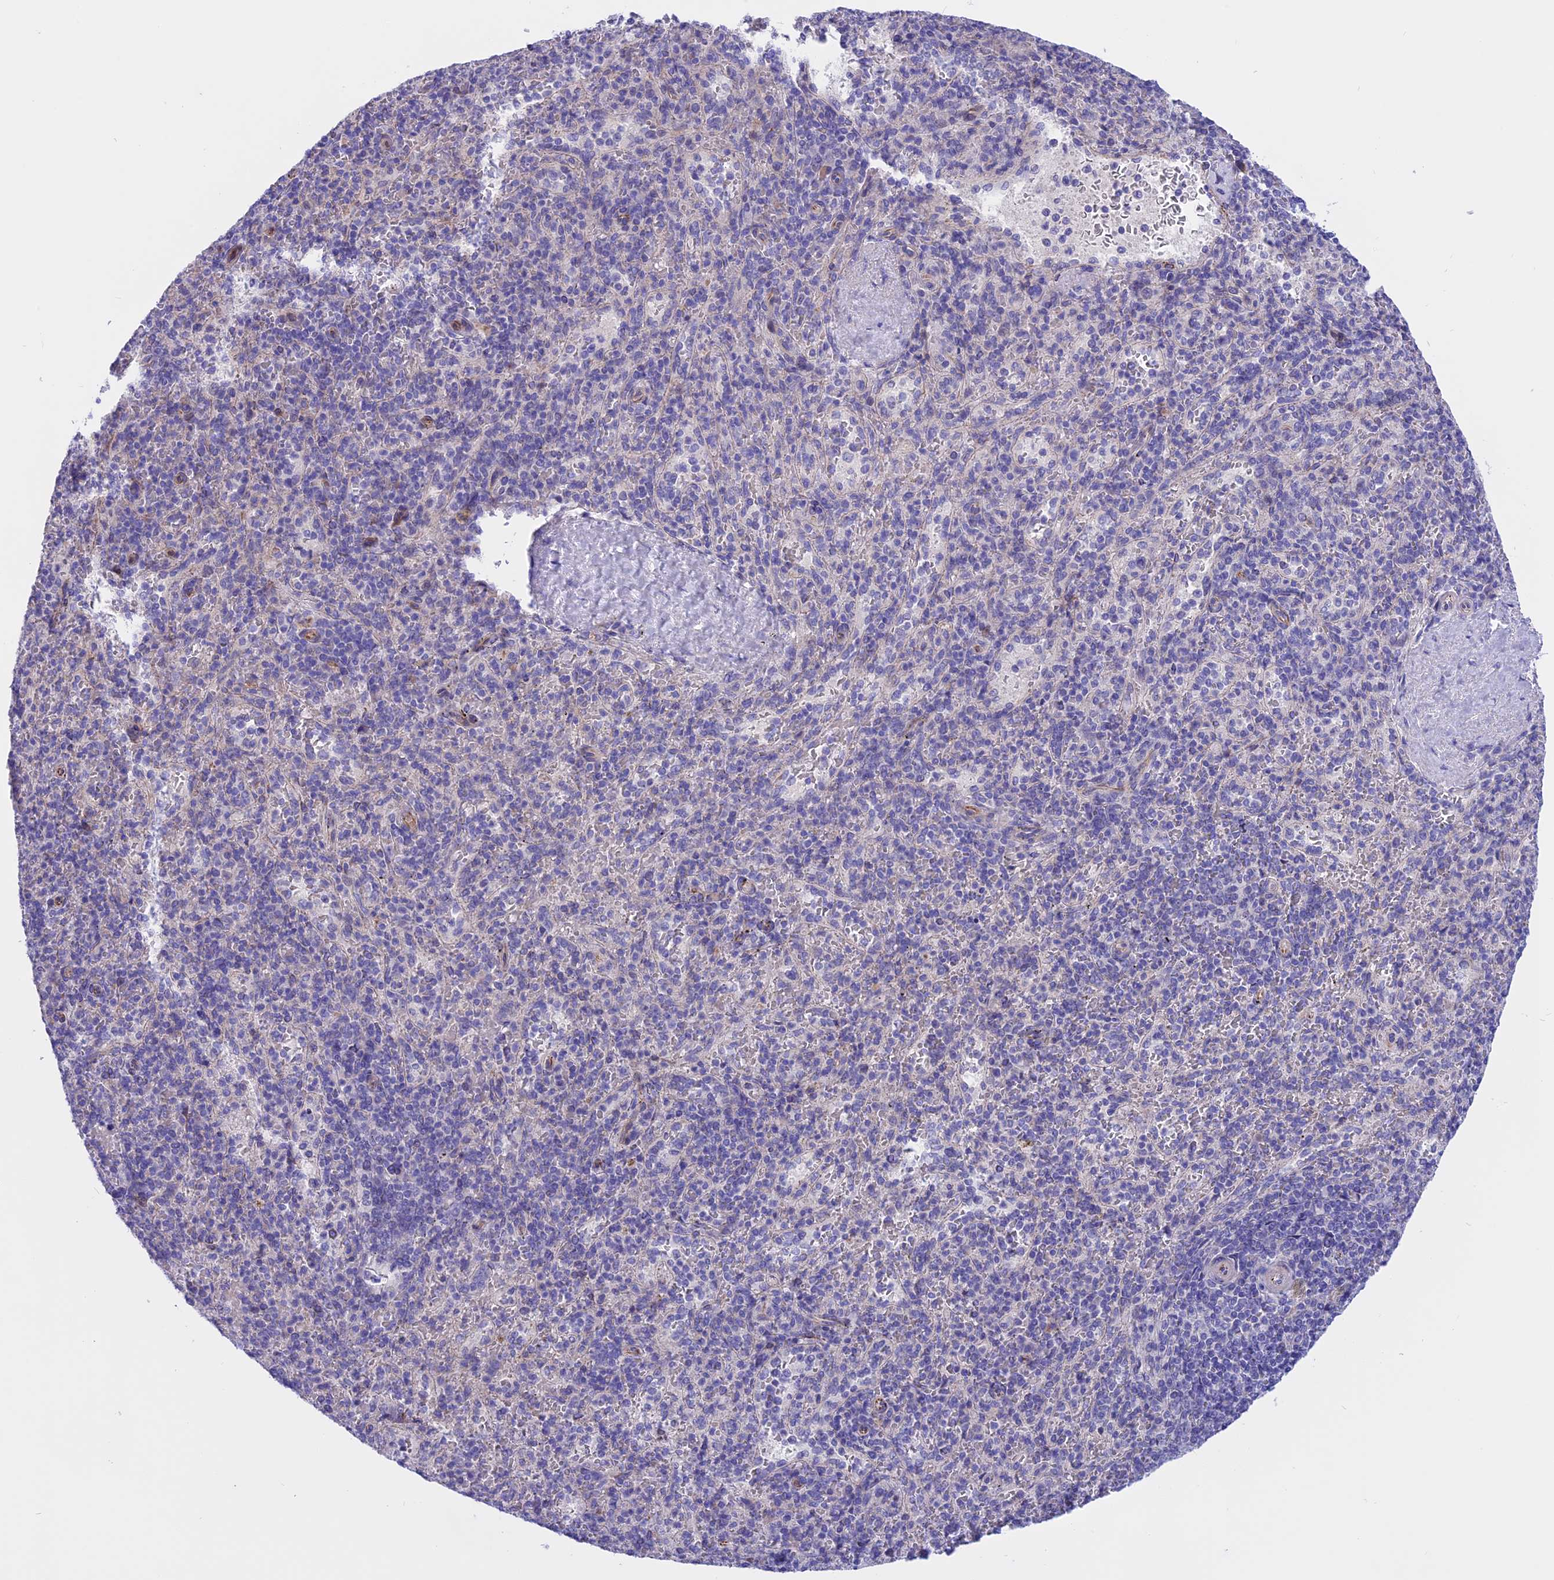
{"staining": {"intensity": "negative", "quantity": "none", "location": "none"}, "tissue": "spleen", "cell_type": "Cells in red pulp", "image_type": "normal", "snomed": [{"axis": "morphology", "description": "Normal tissue, NOS"}, {"axis": "topography", "description": "Spleen"}], "caption": "The photomicrograph reveals no staining of cells in red pulp in unremarkable spleen. (Brightfield microscopy of DAB immunohistochemistry at high magnification).", "gene": "TMEM138", "patient": {"sex": "male", "age": 82}}